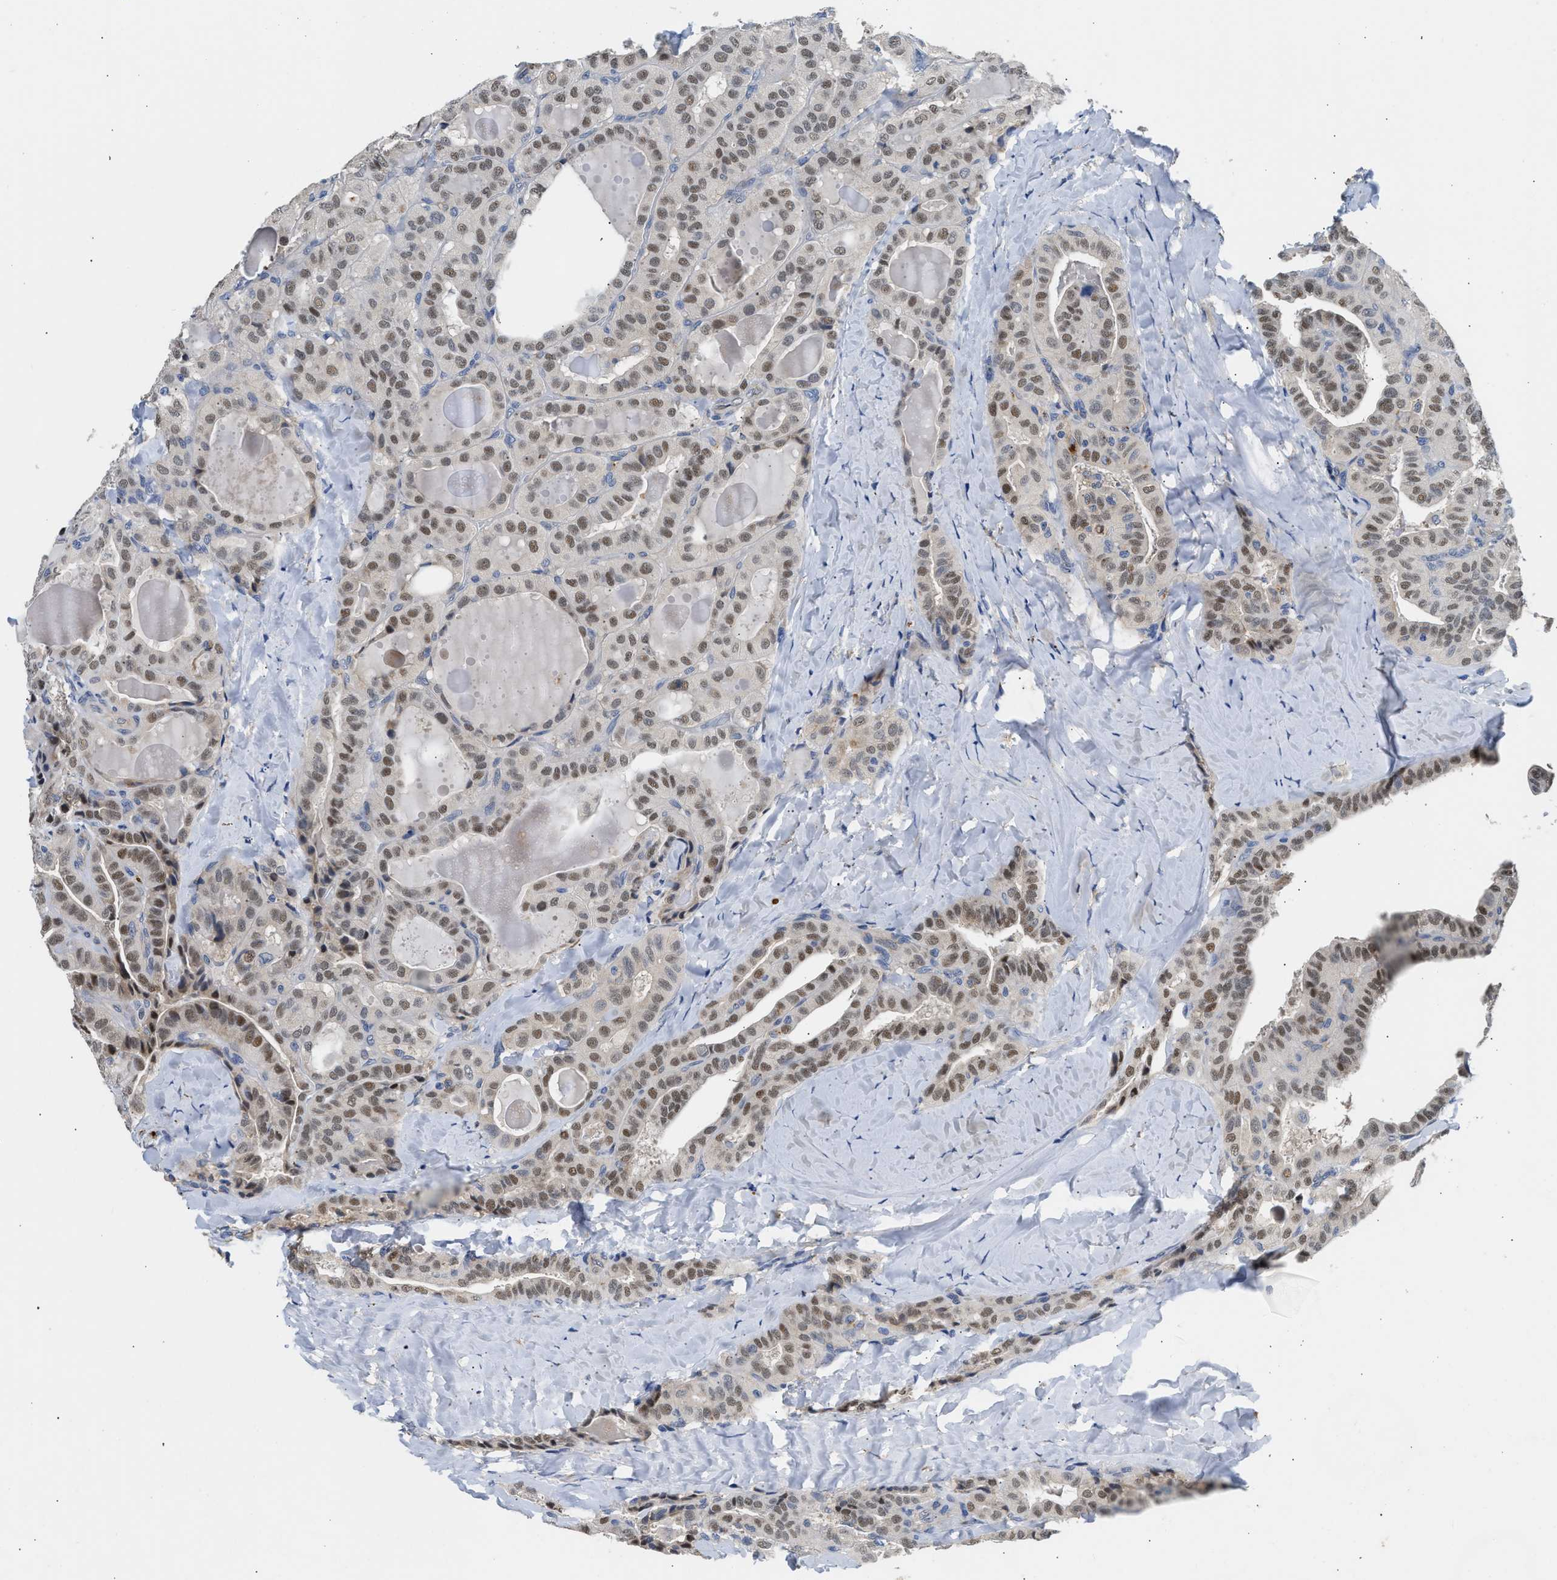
{"staining": {"intensity": "moderate", "quantity": ">75%", "location": "nuclear"}, "tissue": "thyroid cancer", "cell_type": "Tumor cells", "image_type": "cancer", "snomed": [{"axis": "morphology", "description": "Papillary adenocarcinoma, NOS"}, {"axis": "topography", "description": "Thyroid gland"}], "caption": "Protein staining of thyroid papillary adenocarcinoma tissue exhibits moderate nuclear expression in approximately >75% of tumor cells. (brown staining indicates protein expression, while blue staining denotes nuclei).", "gene": "PPM1L", "patient": {"sex": "male", "age": 77}}